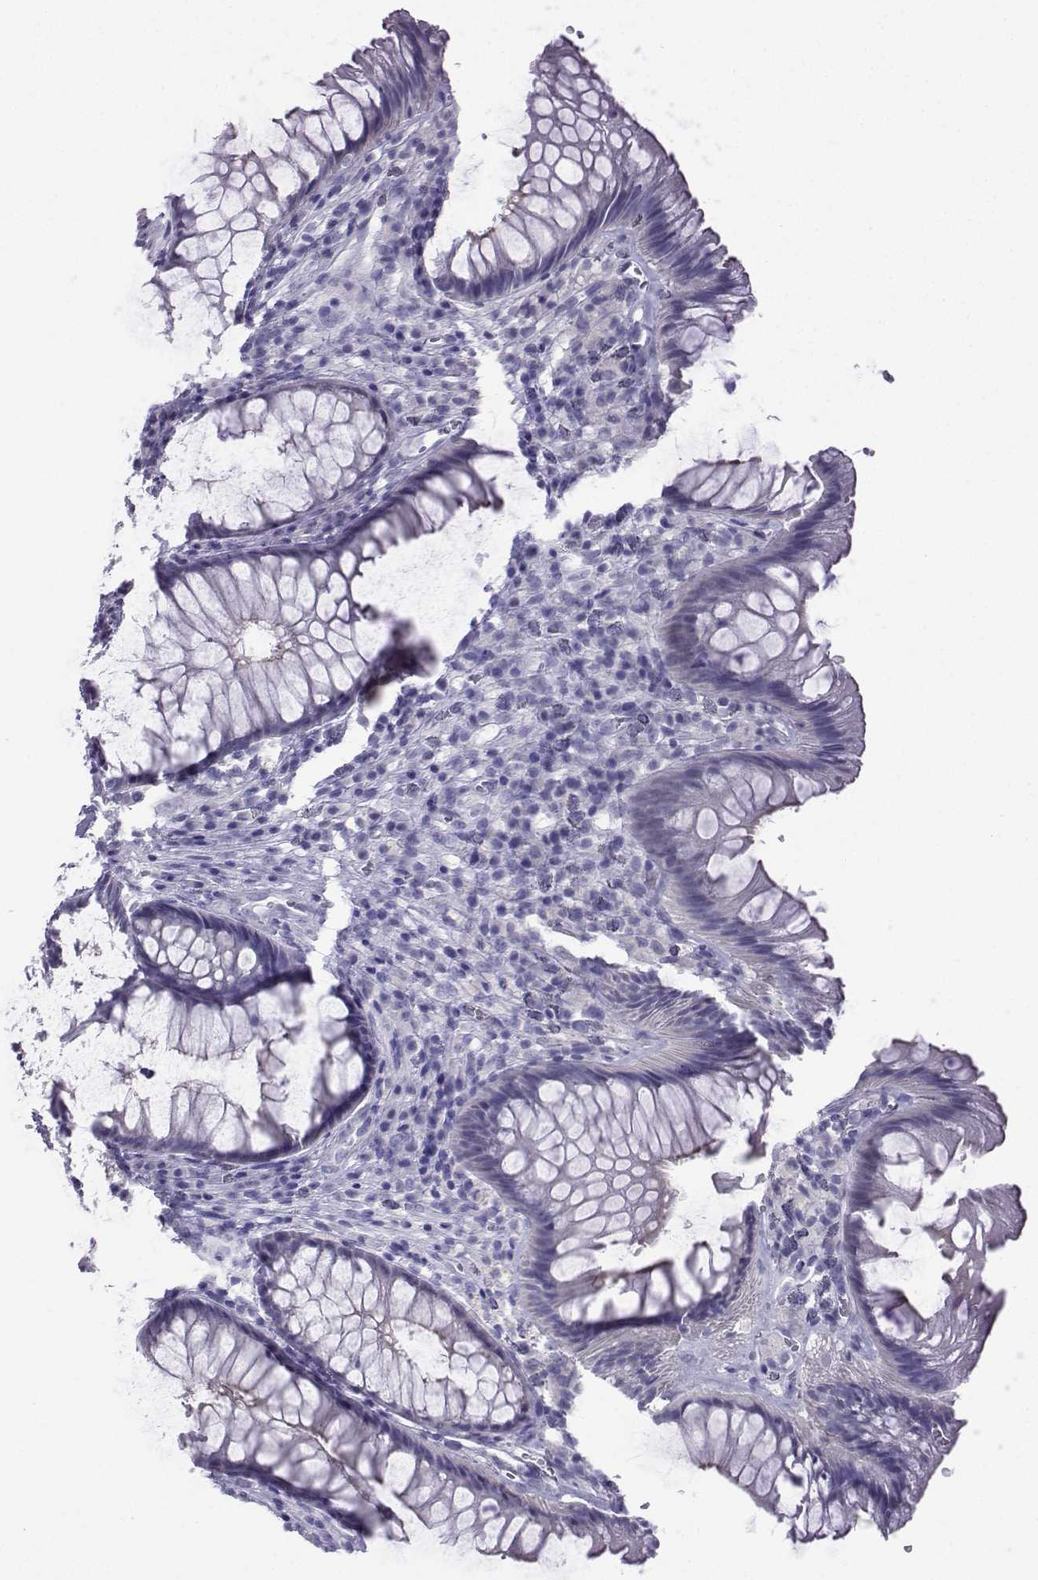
{"staining": {"intensity": "negative", "quantity": "none", "location": "none"}, "tissue": "rectum", "cell_type": "Glandular cells", "image_type": "normal", "snomed": [{"axis": "morphology", "description": "Normal tissue, NOS"}, {"axis": "topography", "description": "Smooth muscle"}, {"axis": "topography", "description": "Rectum"}], "caption": "Immunohistochemistry micrograph of benign rectum: rectum stained with DAB (3,3'-diaminobenzidine) shows no significant protein expression in glandular cells. (DAB (3,3'-diaminobenzidine) immunohistochemistry (IHC), high magnification).", "gene": "KIF17", "patient": {"sex": "male", "age": 53}}